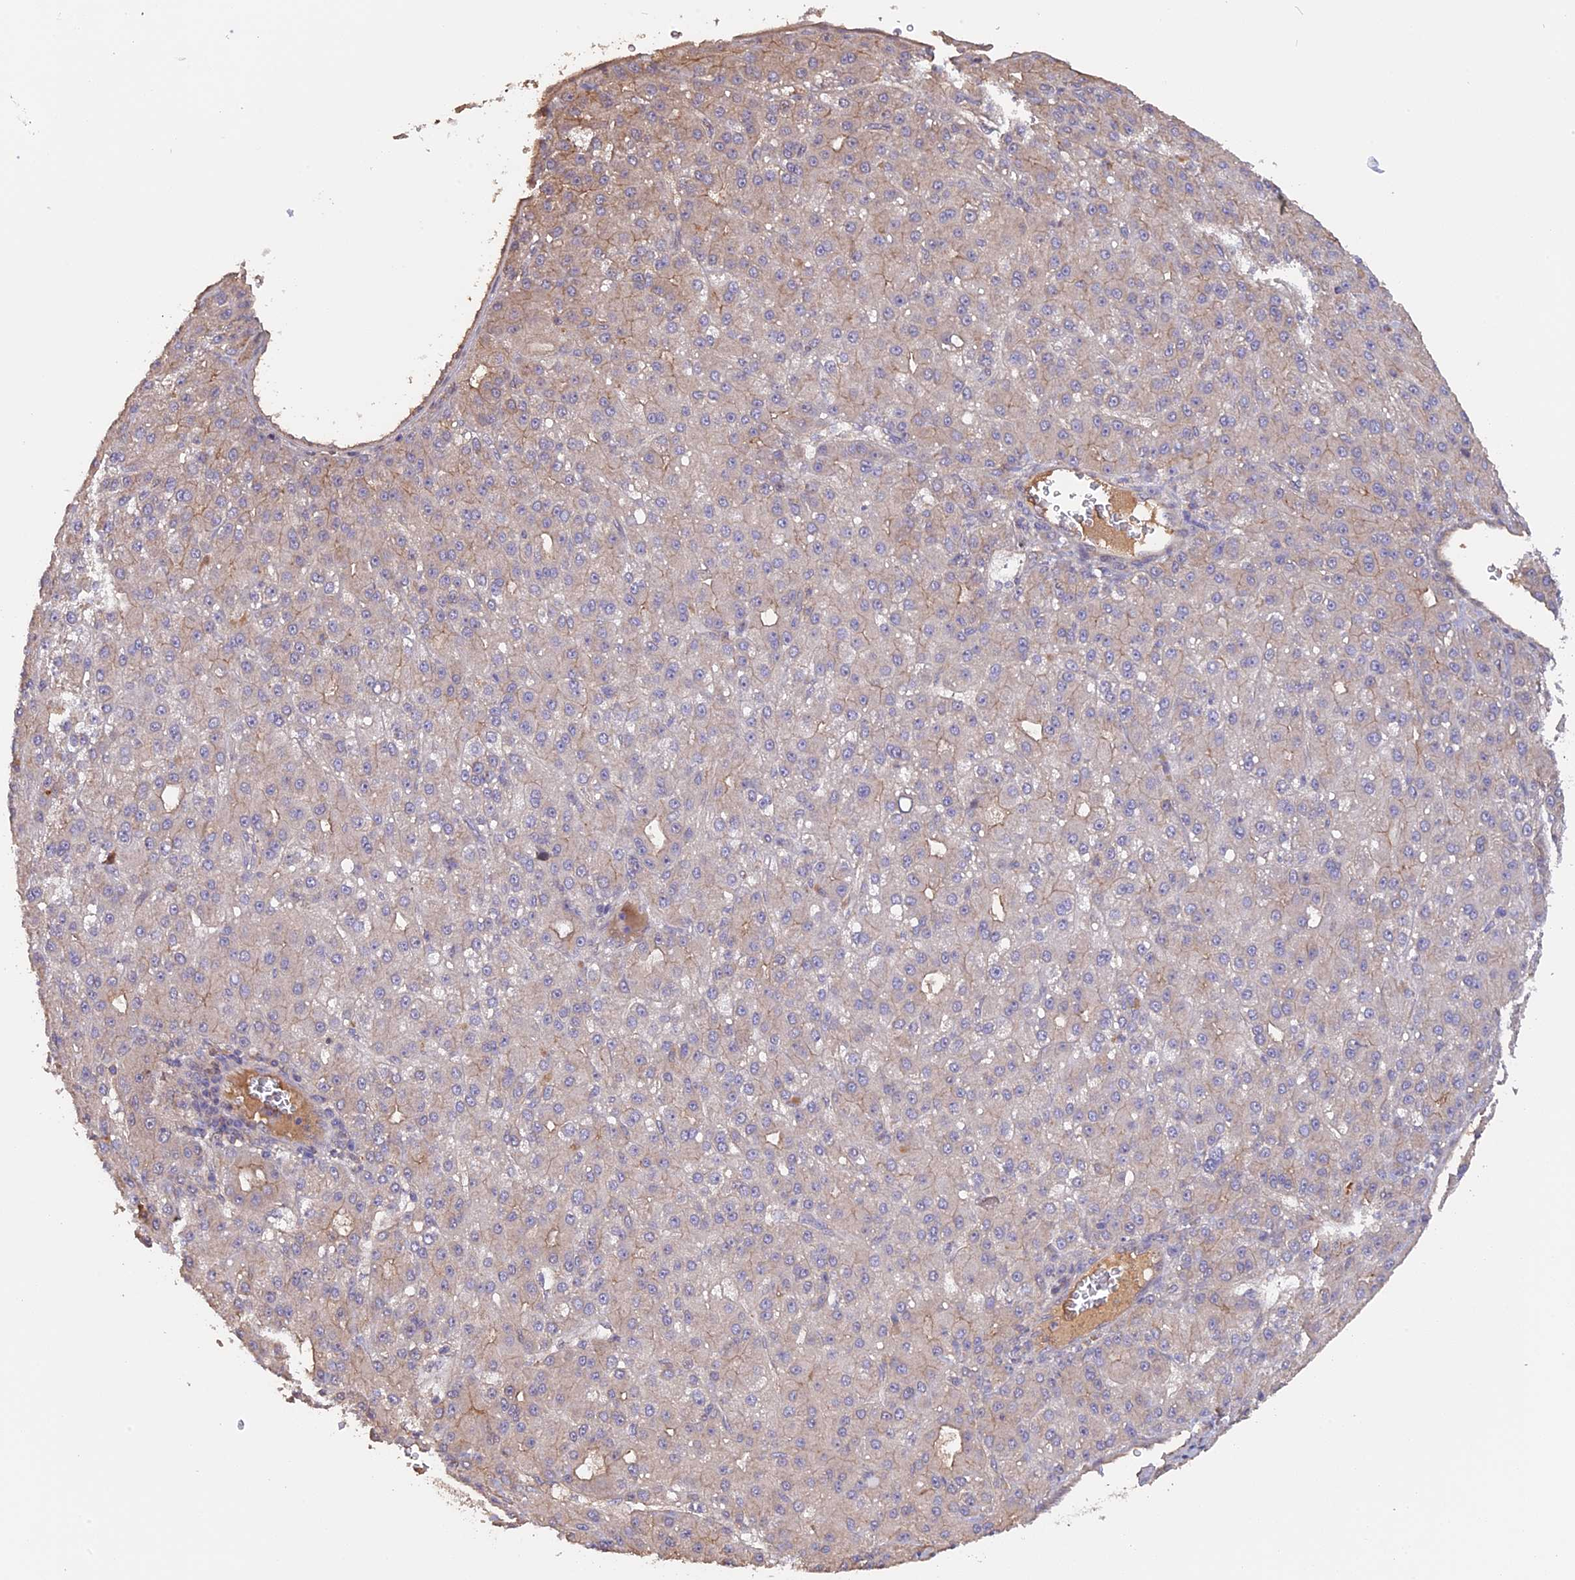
{"staining": {"intensity": "negative", "quantity": "none", "location": "none"}, "tissue": "liver cancer", "cell_type": "Tumor cells", "image_type": "cancer", "snomed": [{"axis": "morphology", "description": "Carcinoma, Hepatocellular, NOS"}, {"axis": "topography", "description": "Liver"}], "caption": "High power microscopy image of an IHC photomicrograph of liver cancer, revealing no significant staining in tumor cells.", "gene": "RASAL1", "patient": {"sex": "male", "age": 67}}